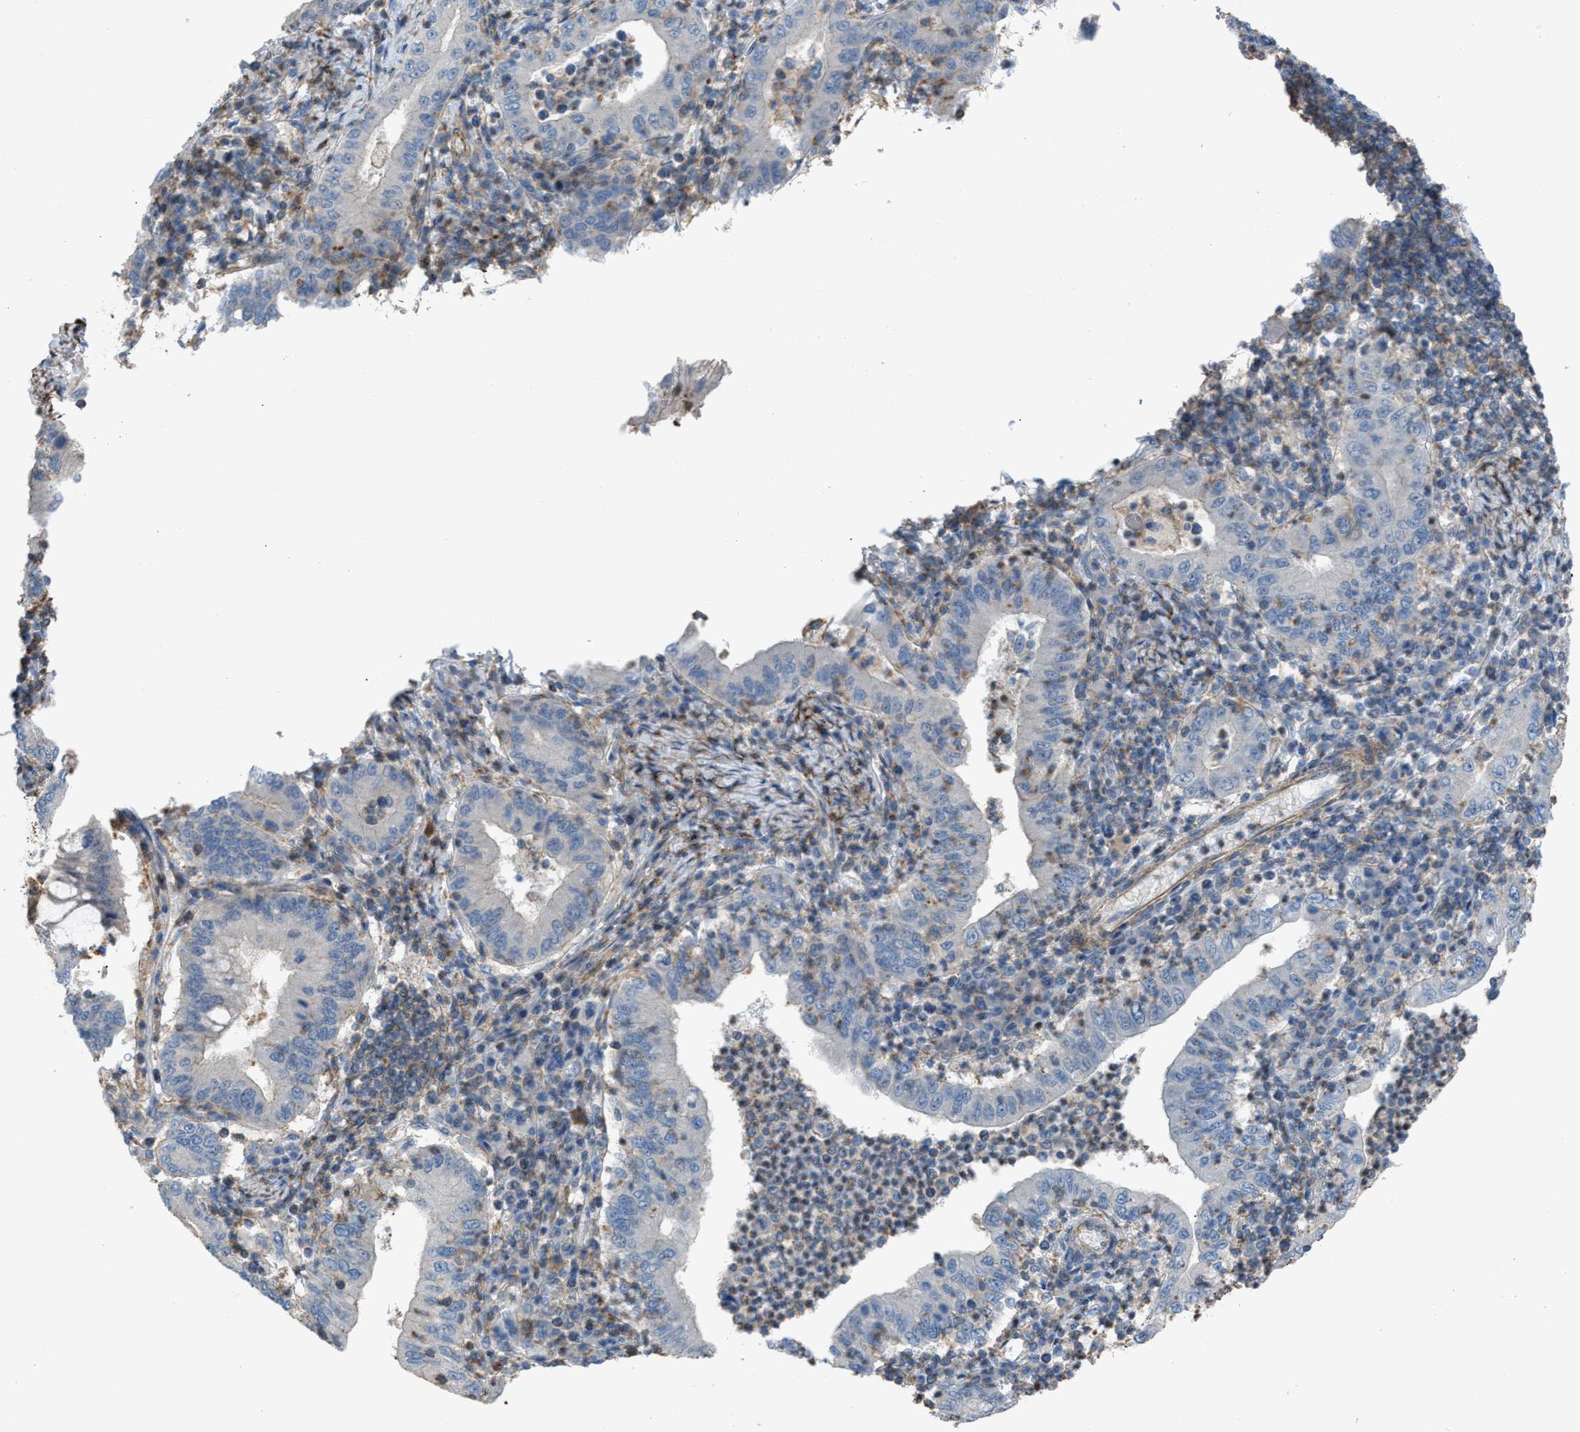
{"staining": {"intensity": "negative", "quantity": "none", "location": "none"}, "tissue": "stomach cancer", "cell_type": "Tumor cells", "image_type": "cancer", "snomed": [{"axis": "morphology", "description": "Normal tissue, NOS"}, {"axis": "morphology", "description": "Adenocarcinoma, NOS"}, {"axis": "topography", "description": "Esophagus"}, {"axis": "topography", "description": "Stomach, upper"}, {"axis": "topography", "description": "Peripheral nerve tissue"}], "caption": "High power microscopy histopathology image of an IHC image of stomach cancer, revealing no significant staining in tumor cells.", "gene": "NCK2", "patient": {"sex": "male", "age": 62}}